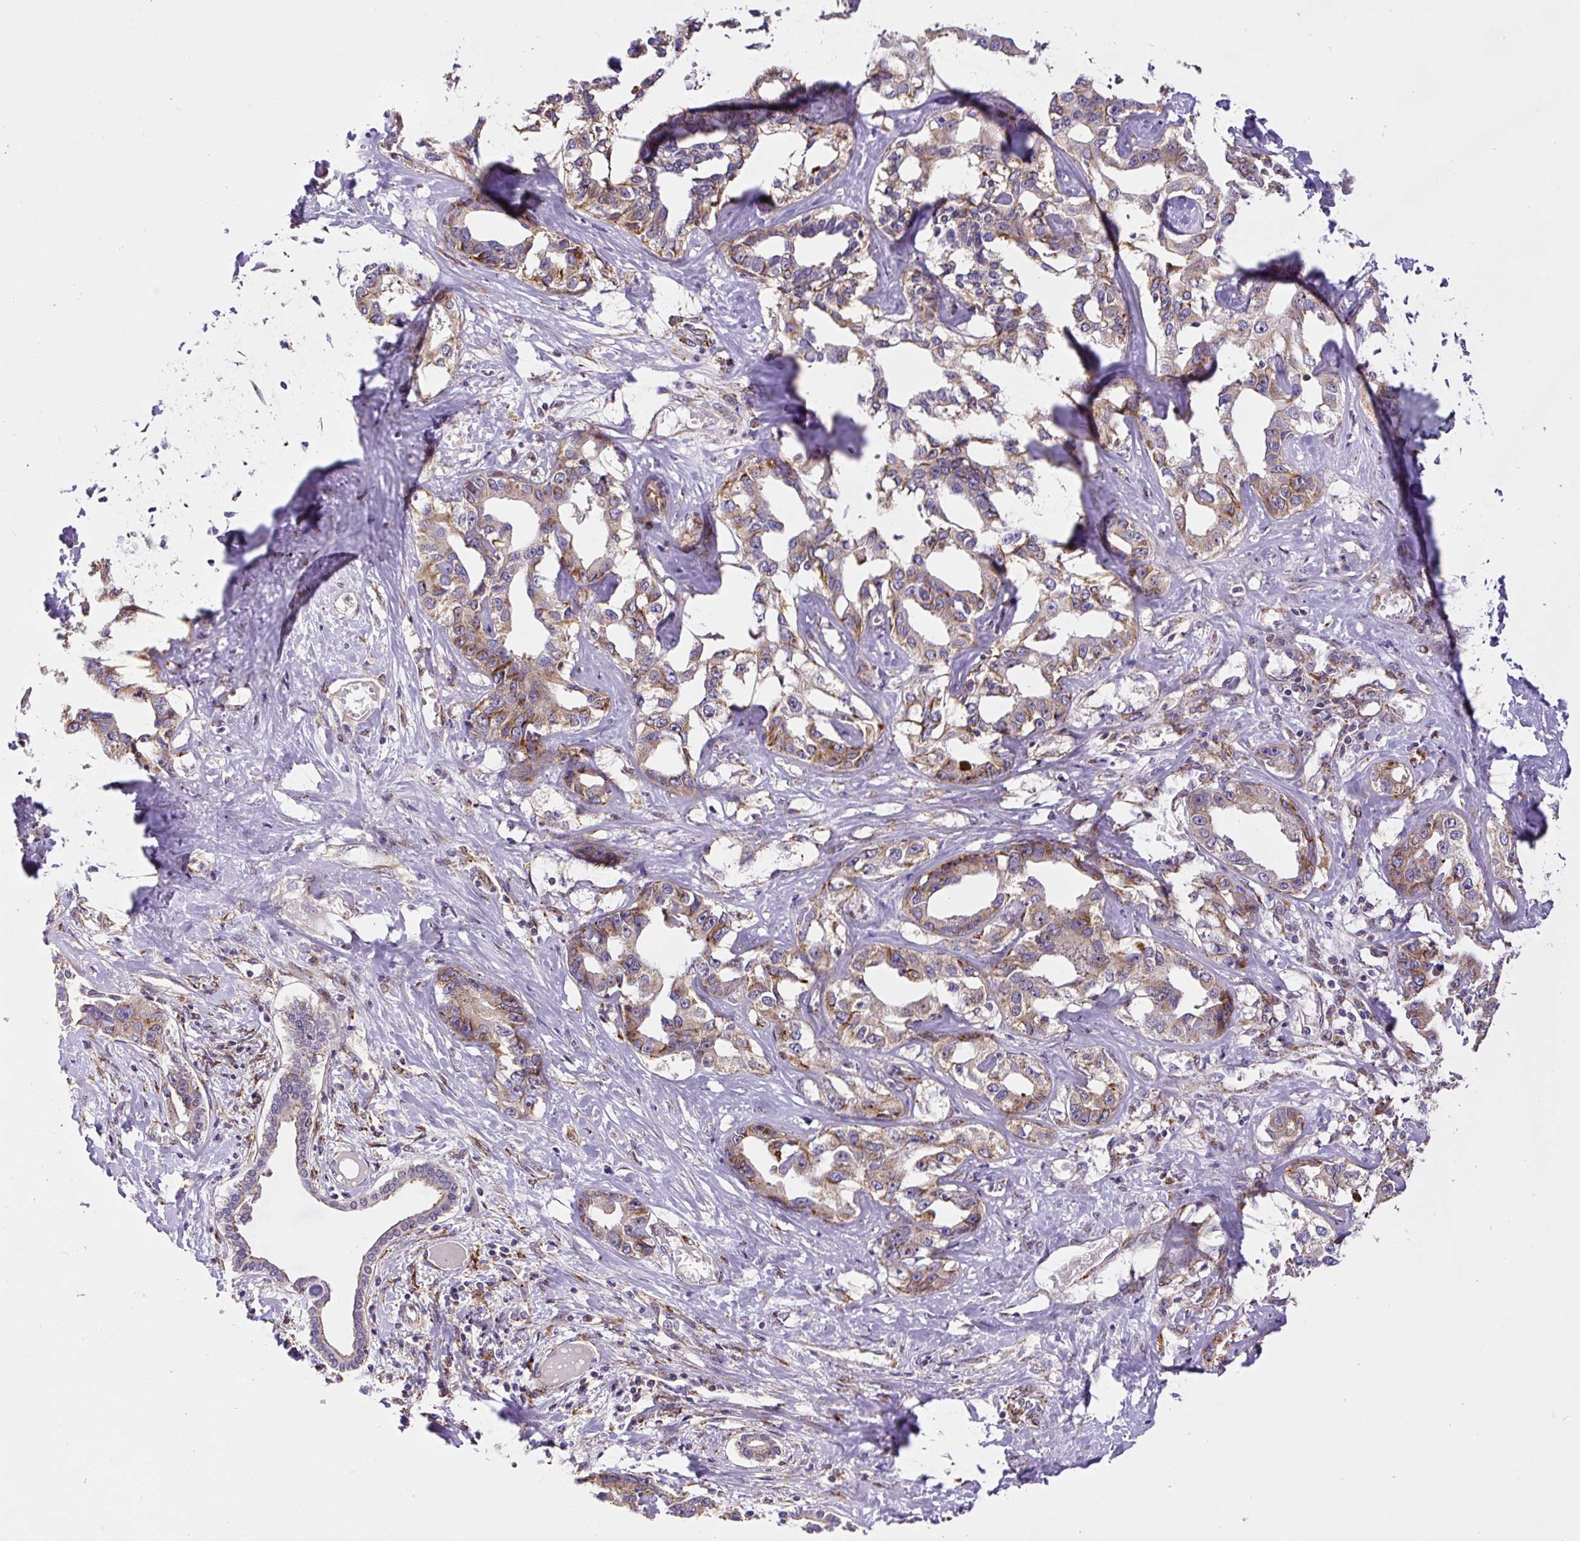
{"staining": {"intensity": "moderate", "quantity": "25%-75%", "location": "cytoplasmic/membranous"}, "tissue": "liver cancer", "cell_type": "Tumor cells", "image_type": "cancer", "snomed": [{"axis": "morphology", "description": "Cholangiocarcinoma"}, {"axis": "topography", "description": "Liver"}], "caption": "This is an image of IHC staining of liver cholangiocarcinoma, which shows moderate staining in the cytoplasmic/membranous of tumor cells.", "gene": "RNF170", "patient": {"sex": "male", "age": 59}}